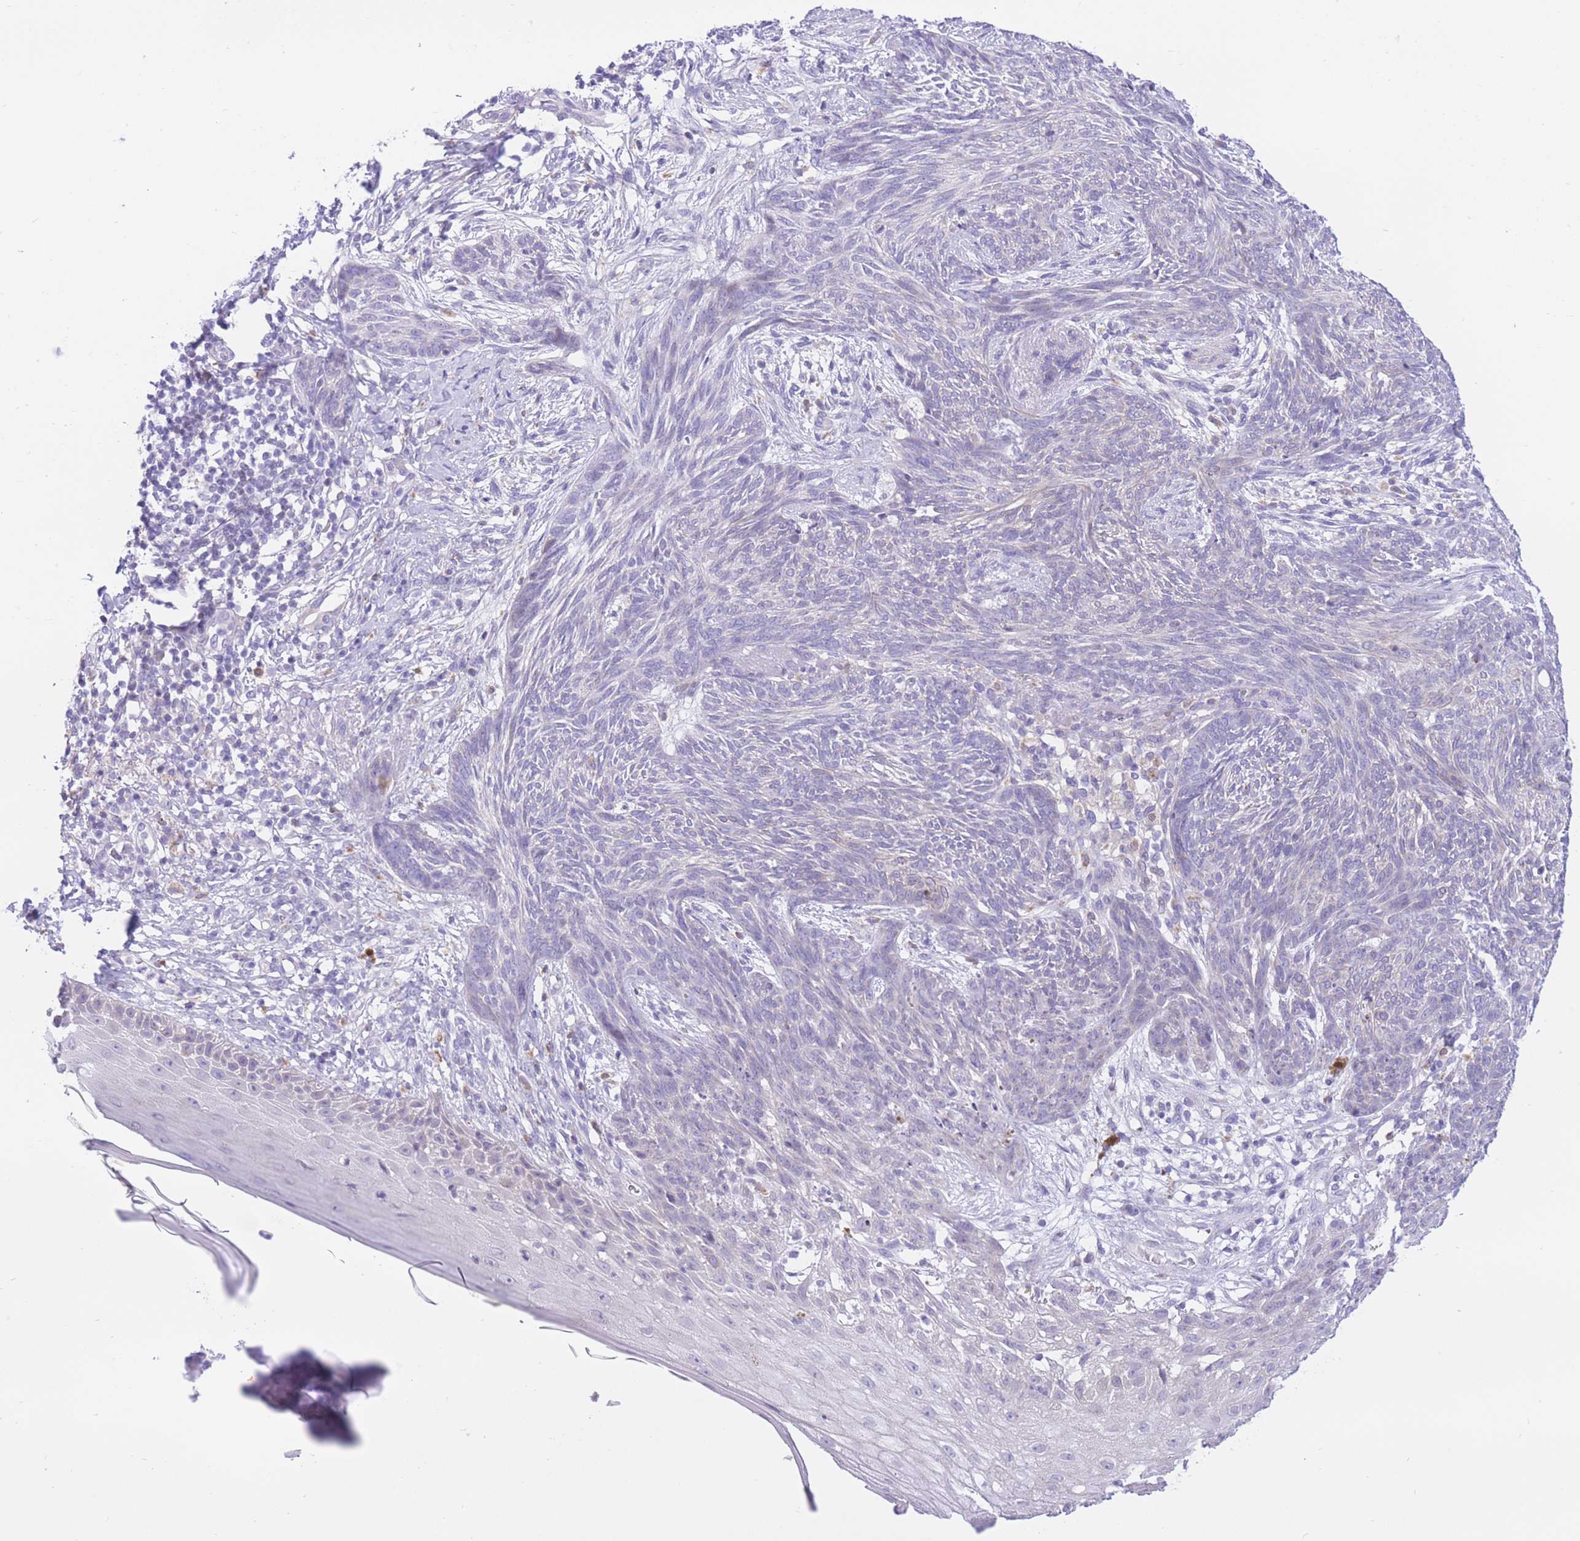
{"staining": {"intensity": "negative", "quantity": "none", "location": "none"}, "tissue": "skin cancer", "cell_type": "Tumor cells", "image_type": "cancer", "snomed": [{"axis": "morphology", "description": "Basal cell carcinoma"}, {"axis": "topography", "description": "Skin"}], "caption": "IHC of basal cell carcinoma (skin) displays no staining in tumor cells. (Stains: DAB (3,3'-diaminobenzidine) immunohistochemistry with hematoxylin counter stain, Microscopy: brightfield microscopy at high magnification).", "gene": "RPL39L", "patient": {"sex": "male", "age": 73}}